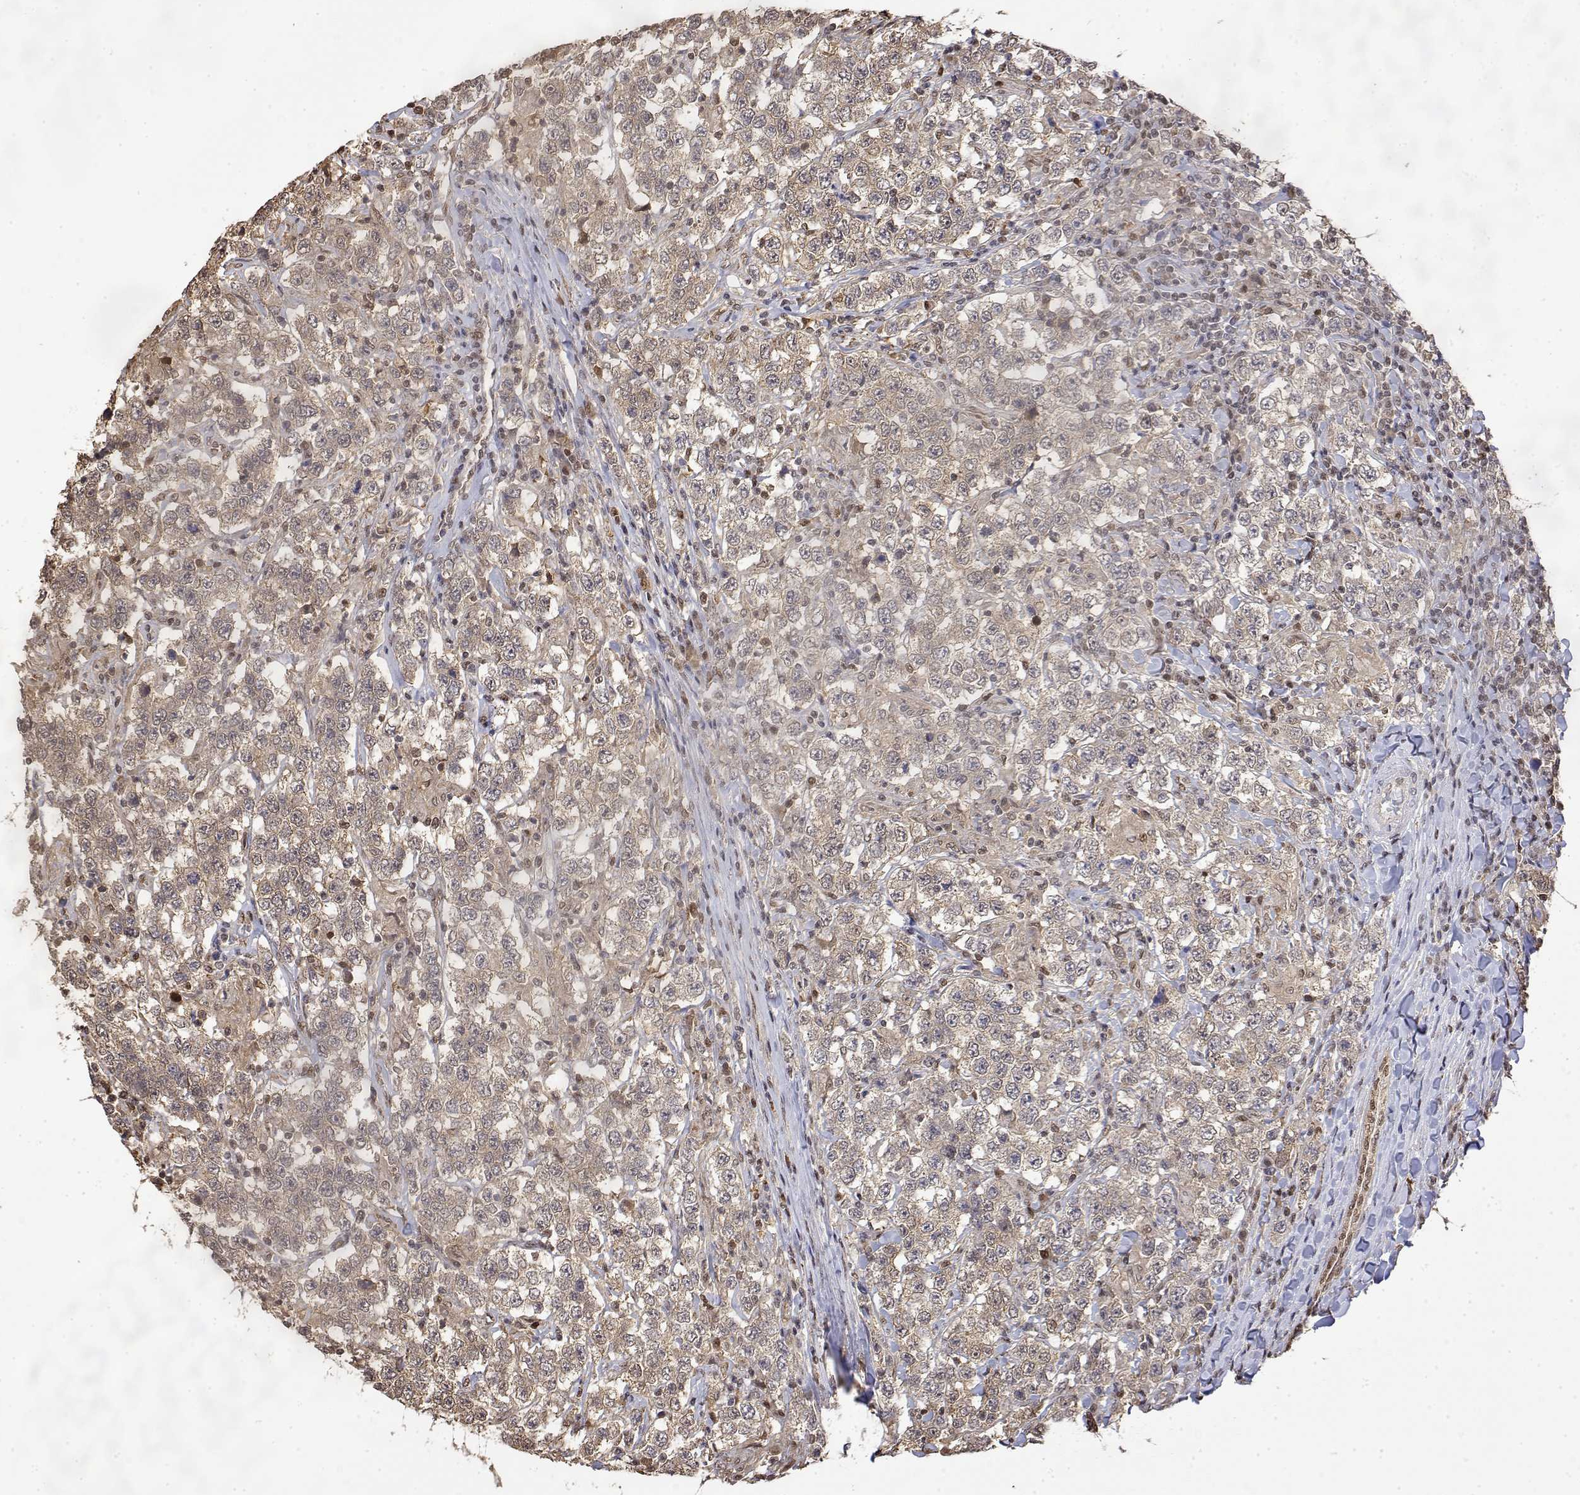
{"staining": {"intensity": "weak", "quantity": ">75%", "location": "cytoplasmic/membranous"}, "tissue": "testis cancer", "cell_type": "Tumor cells", "image_type": "cancer", "snomed": [{"axis": "morphology", "description": "Seminoma, NOS"}, {"axis": "morphology", "description": "Carcinoma, Embryonal, NOS"}, {"axis": "topography", "description": "Testis"}], "caption": "Brown immunohistochemical staining in human testis cancer (embryonal carcinoma) demonstrates weak cytoplasmic/membranous staining in about >75% of tumor cells. The staining was performed using DAB to visualize the protein expression in brown, while the nuclei were stained in blue with hematoxylin (Magnification: 20x).", "gene": "TPI1", "patient": {"sex": "male", "age": 41}}